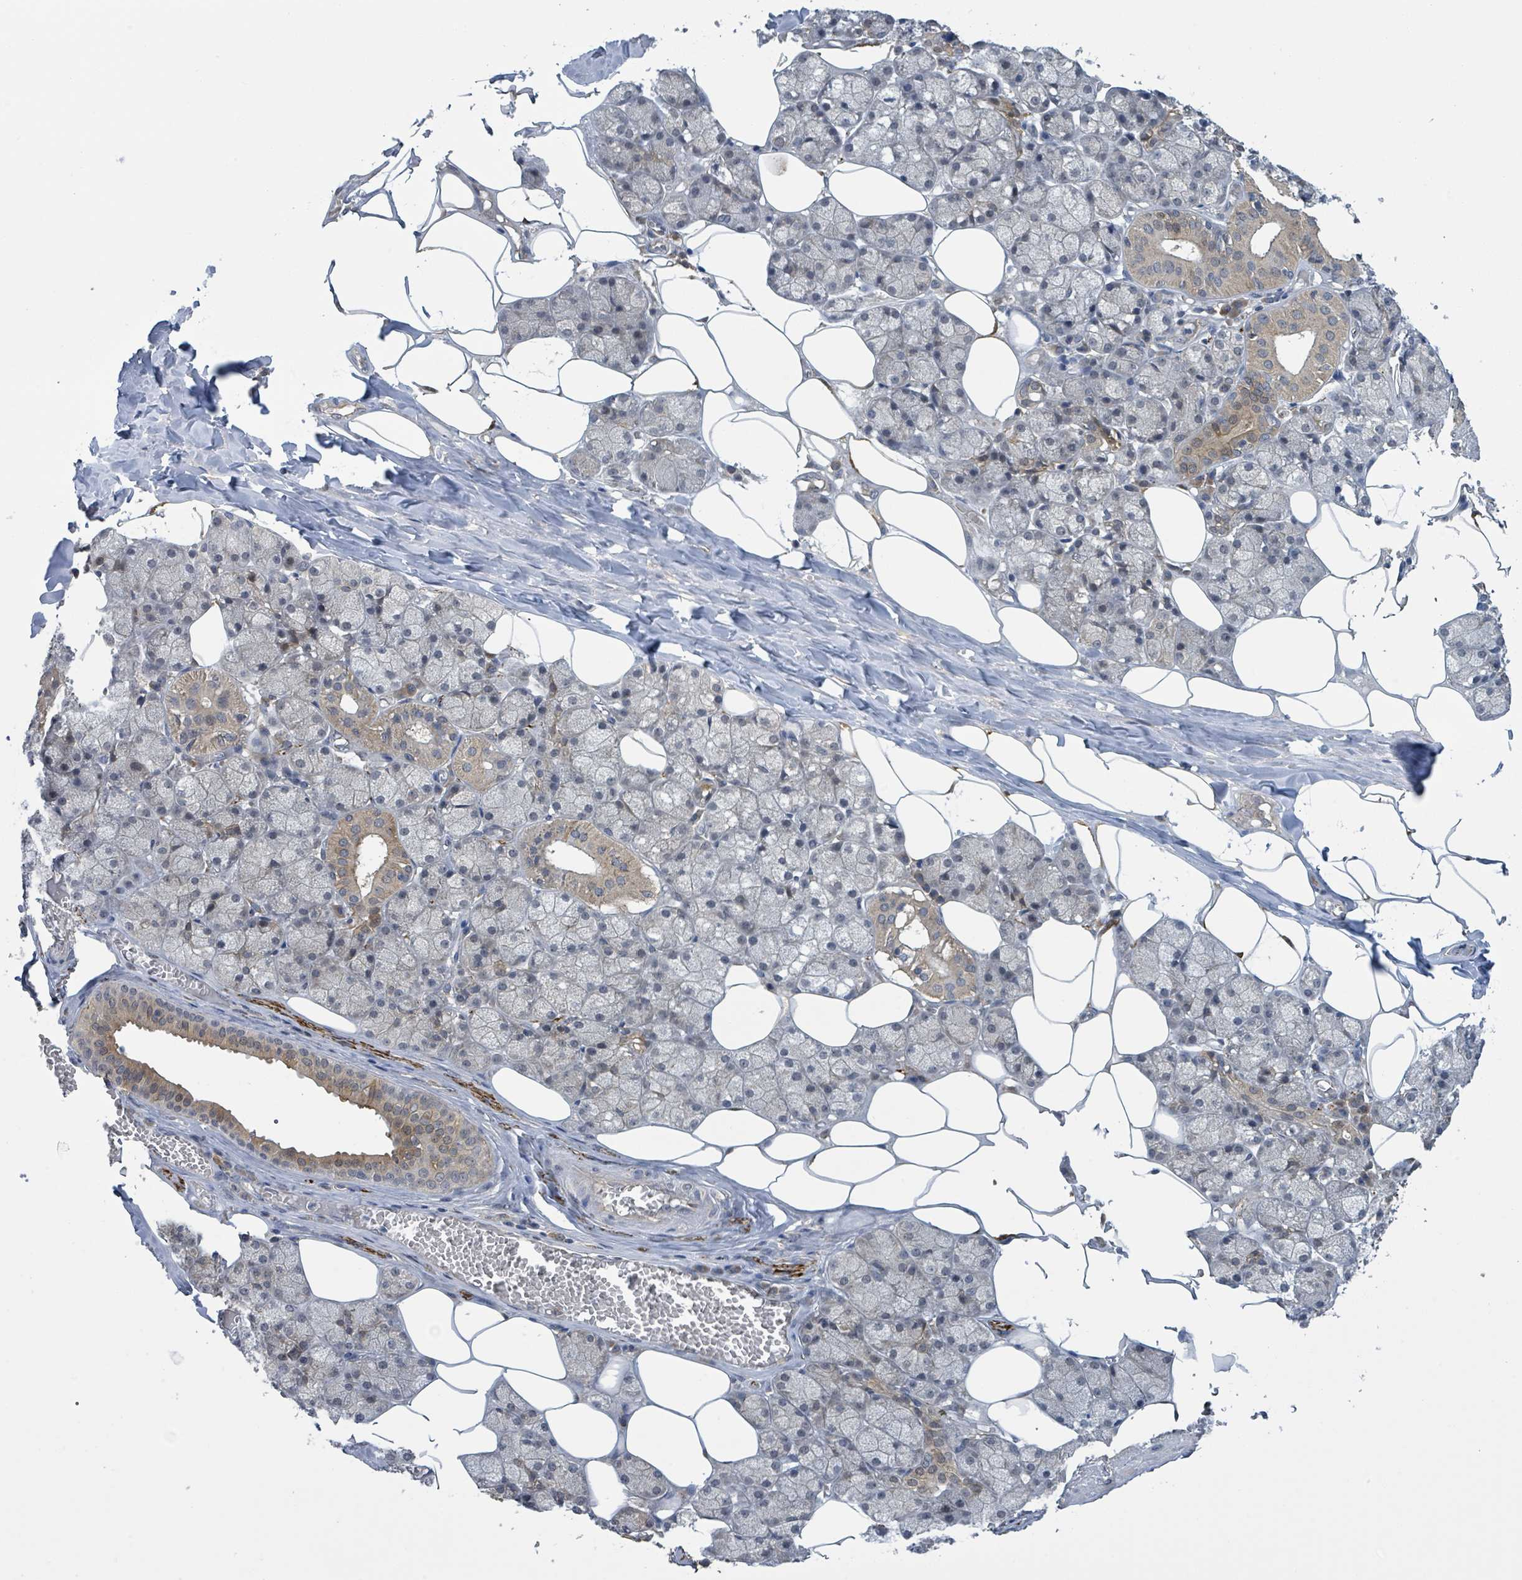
{"staining": {"intensity": "moderate", "quantity": "<25%", "location": "cytoplasmic/membranous"}, "tissue": "salivary gland", "cell_type": "Glandular cells", "image_type": "normal", "snomed": [{"axis": "morphology", "description": "Normal tissue, NOS"}, {"axis": "topography", "description": "Salivary gland"}], "caption": "This image exhibits IHC staining of unremarkable salivary gland, with low moderate cytoplasmic/membranous positivity in approximately <25% of glandular cells.", "gene": "CCDC121", "patient": {"sex": "male", "age": 62}}